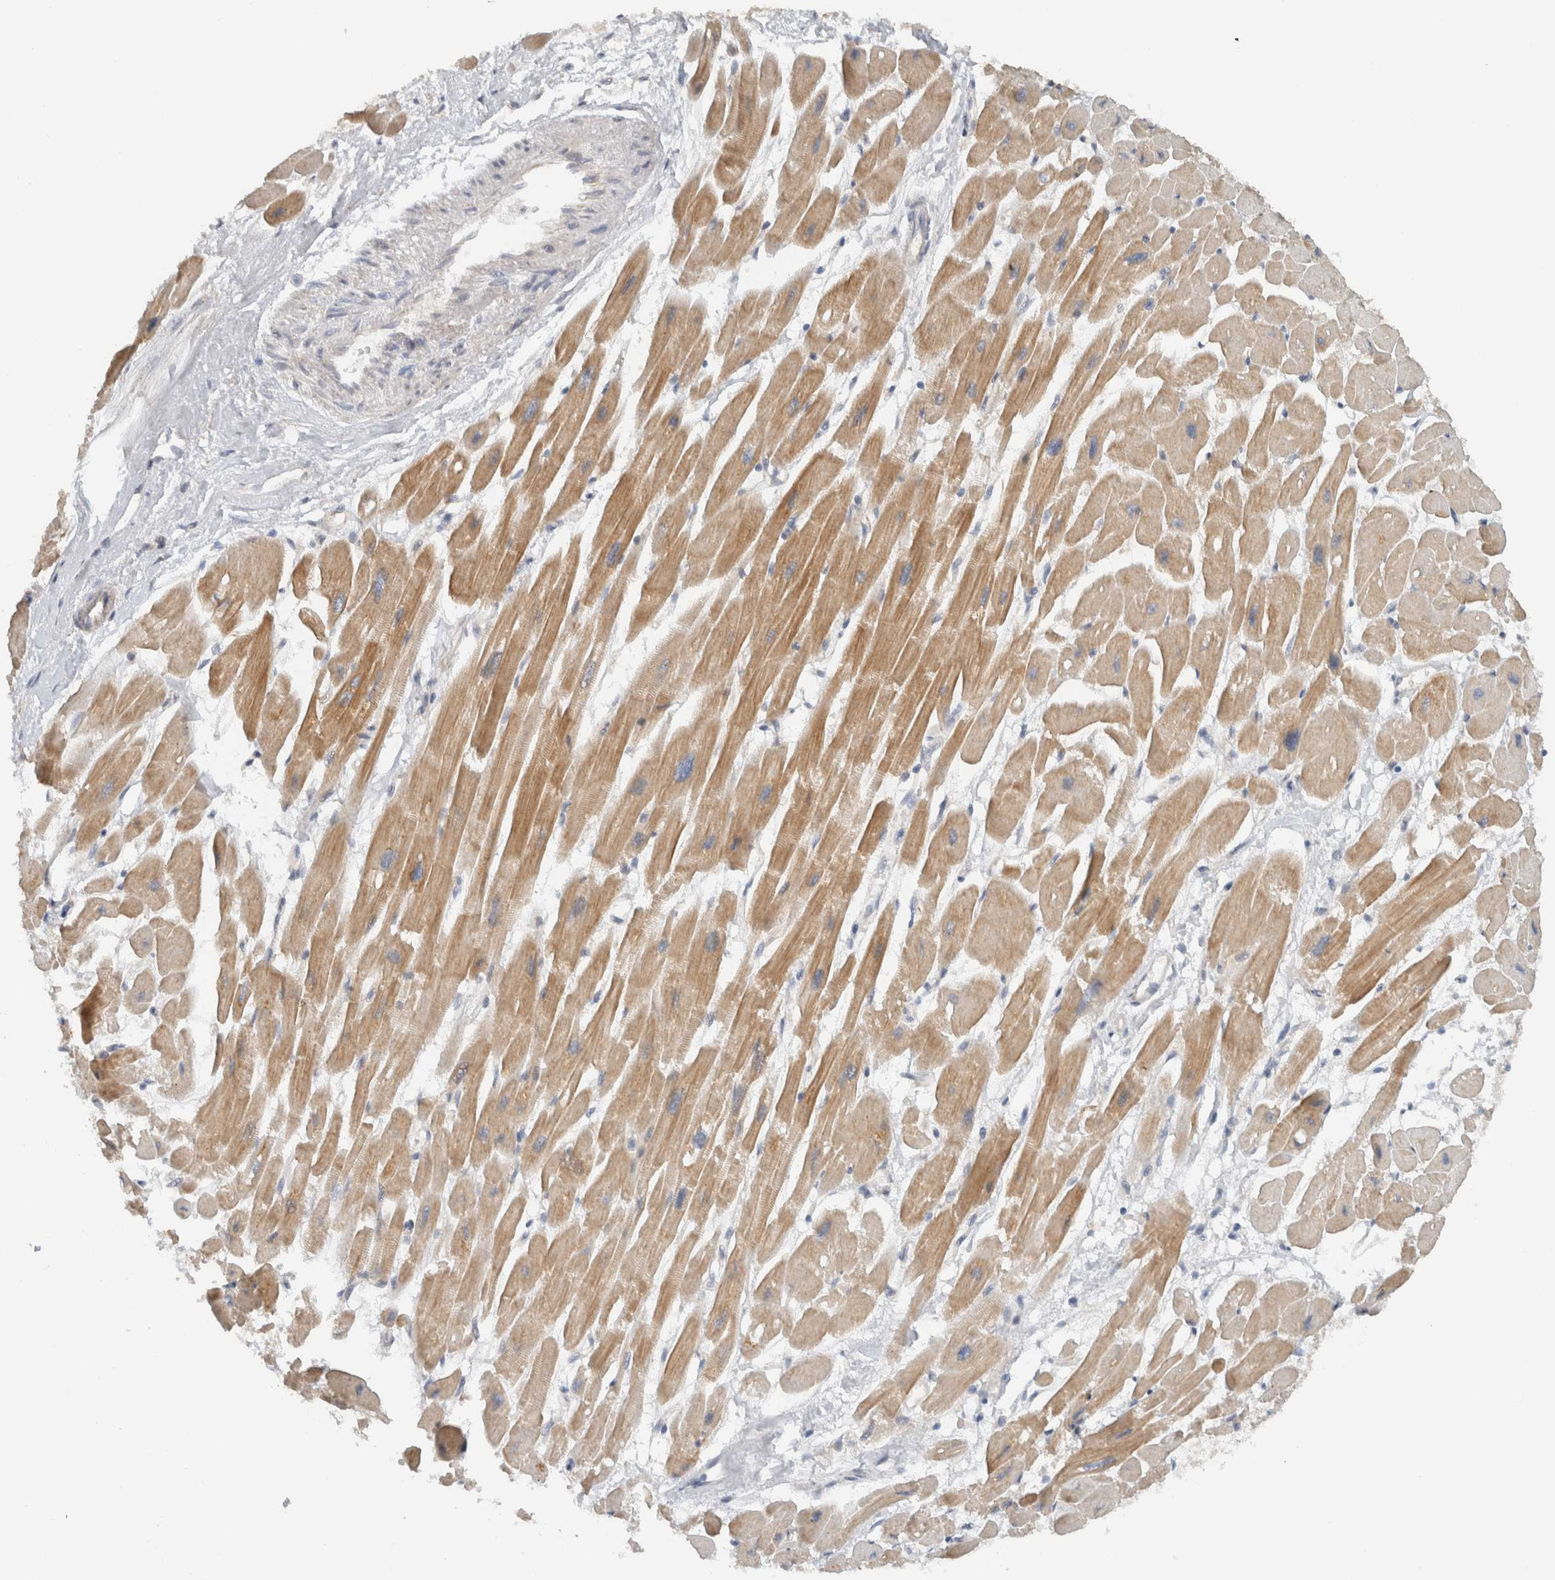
{"staining": {"intensity": "moderate", "quantity": ">75%", "location": "cytoplasmic/membranous"}, "tissue": "heart muscle", "cell_type": "Cardiomyocytes", "image_type": "normal", "snomed": [{"axis": "morphology", "description": "Normal tissue, NOS"}, {"axis": "topography", "description": "Heart"}], "caption": "A brown stain shows moderate cytoplasmic/membranous positivity of a protein in cardiomyocytes of normal human heart muscle. (DAB (3,3'-diaminobenzidine) = brown stain, brightfield microscopy at high magnification).", "gene": "ERCC6L2", "patient": {"sex": "female", "age": 54}}